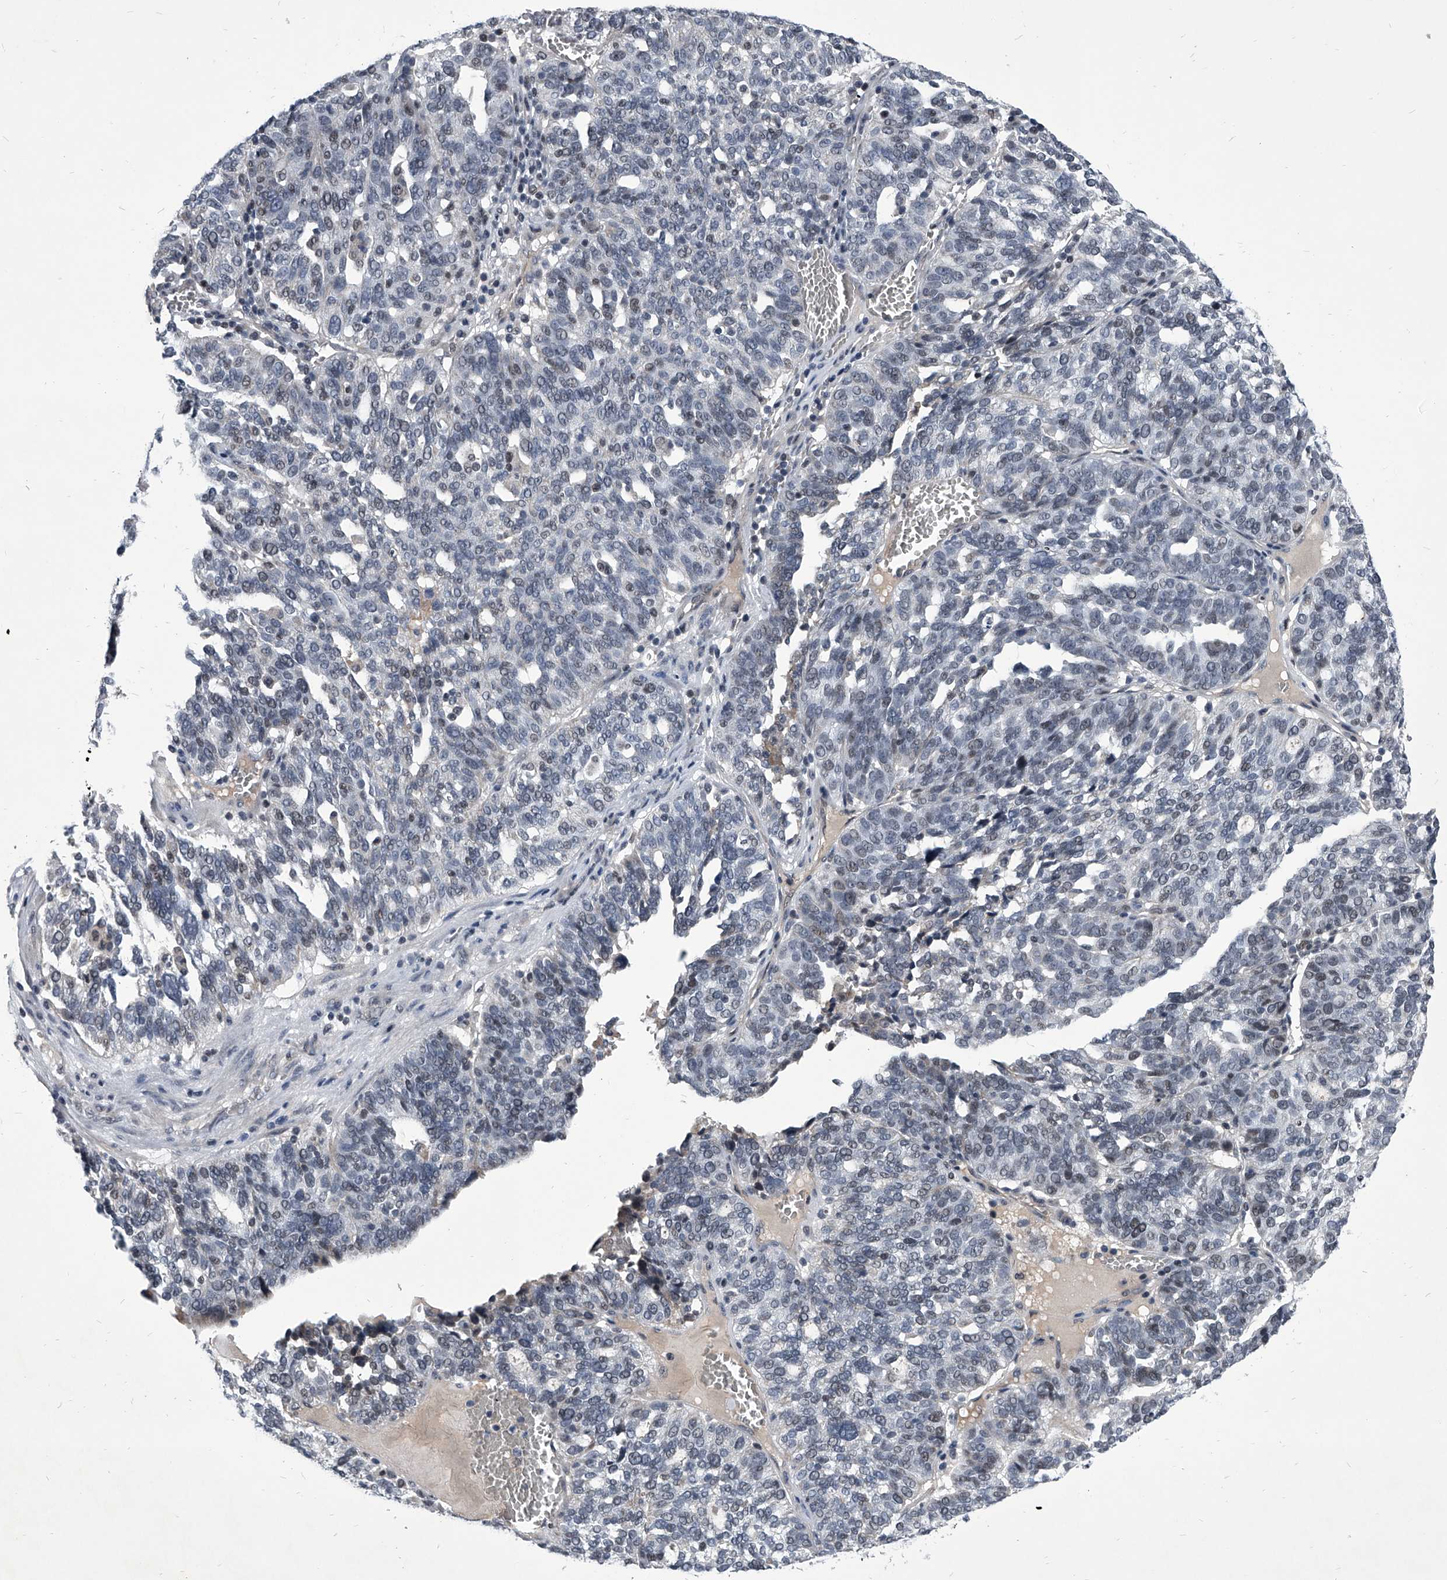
{"staining": {"intensity": "negative", "quantity": "none", "location": "none"}, "tissue": "ovarian cancer", "cell_type": "Tumor cells", "image_type": "cancer", "snomed": [{"axis": "morphology", "description": "Cystadenocarcinoma, serous, NOS"}, {"axis": "topography", "description": "Ovary"}], "caption": "Immunohistochemistry (IHC) image of ovarian cancer stained for a protein (brown), which shows no staining in tumor cells.", "gene": "ZNF76", "patient": {"sex": "female", "age": 59}}